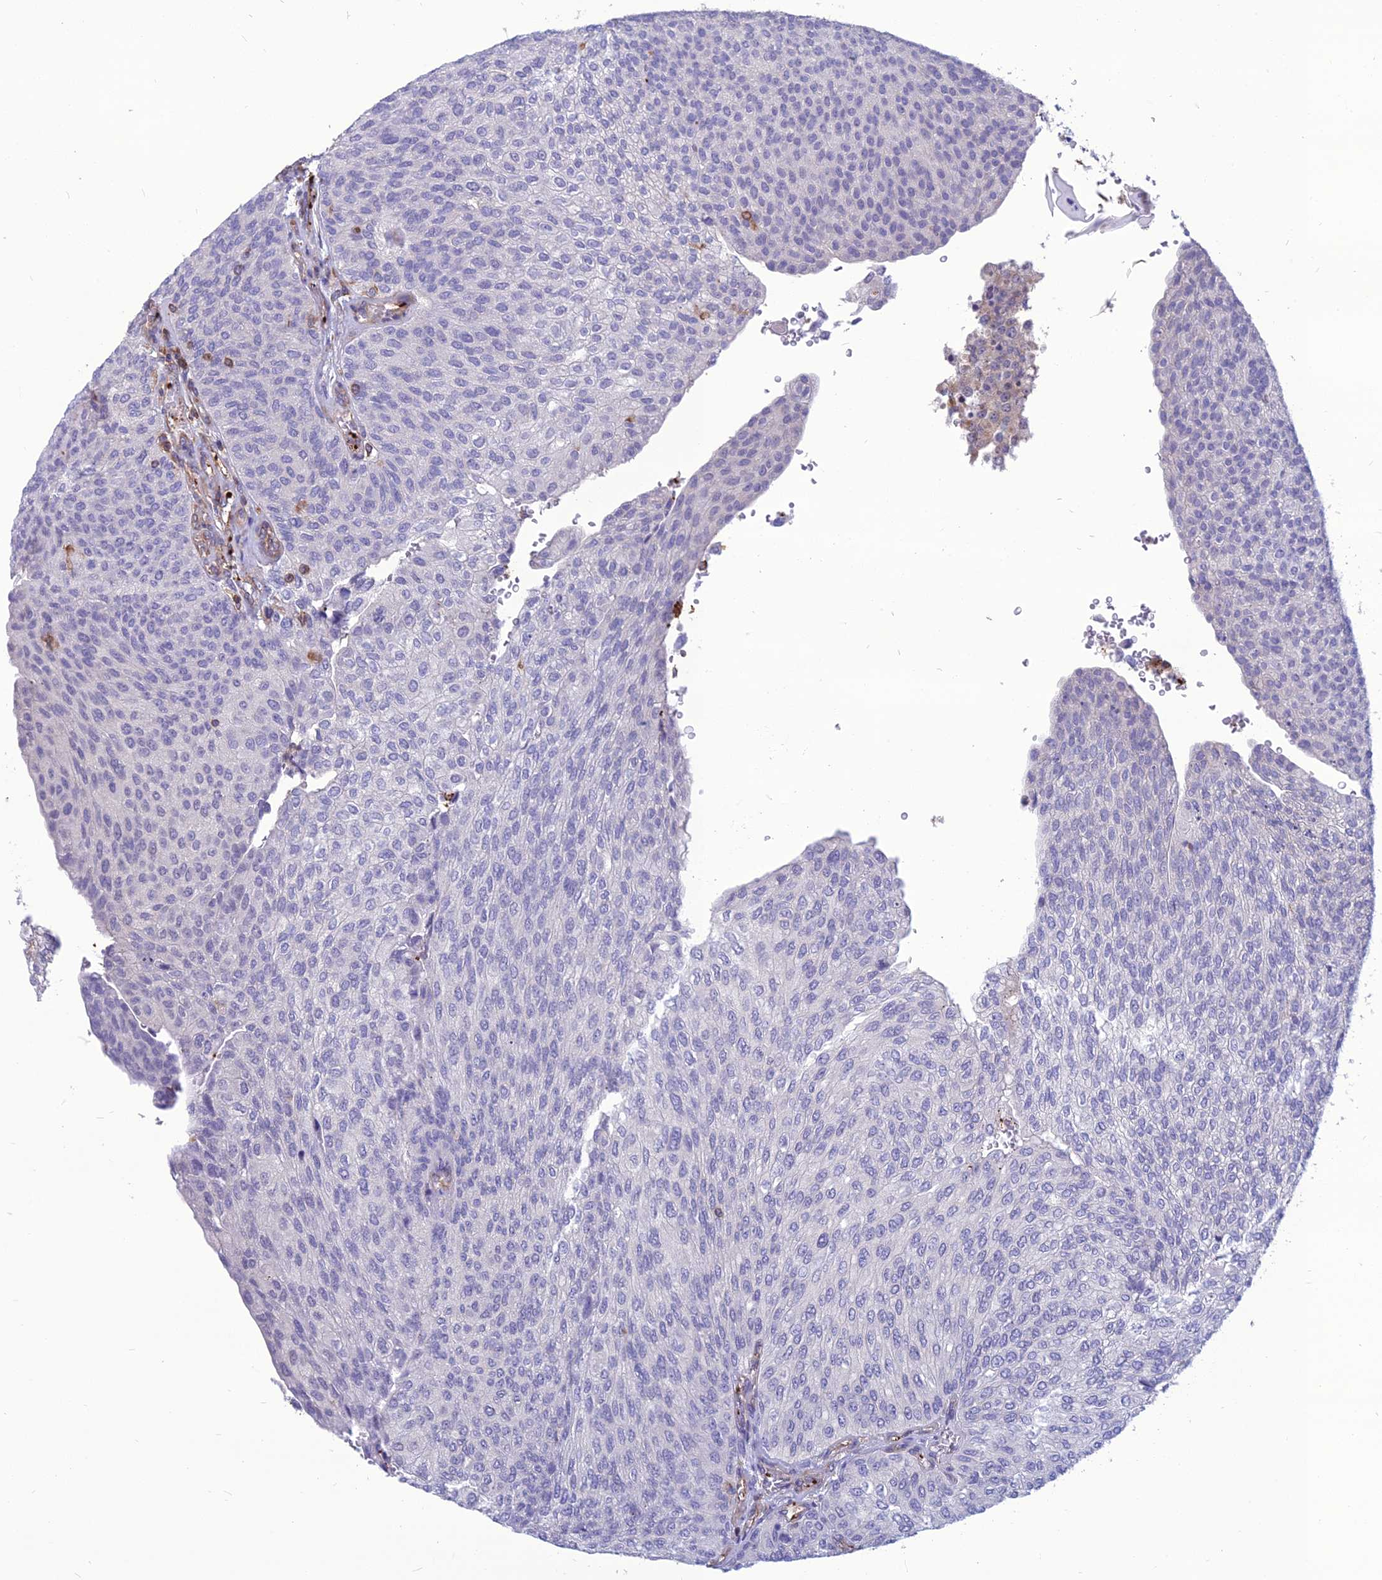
{"staining": {"intensity": "negative", "quantity": "none", "location": "none"}, "tissue": "urothelial cancer", "cell_type": "Tumor cells", "image_type": "cancer", "snomed": [{"axis": "morphology", "description": "Urothelial carcinoma, High grade"}, {"axis": "topography", "description": "Urinary bladder"}], "caption": "Urothelial carcinoma (high-grade) was stained to show a protein in brown. There is no significant expression in tumor cells.", "gene": "PSMD11", "patient": {"sex": "female", "age": 79}}